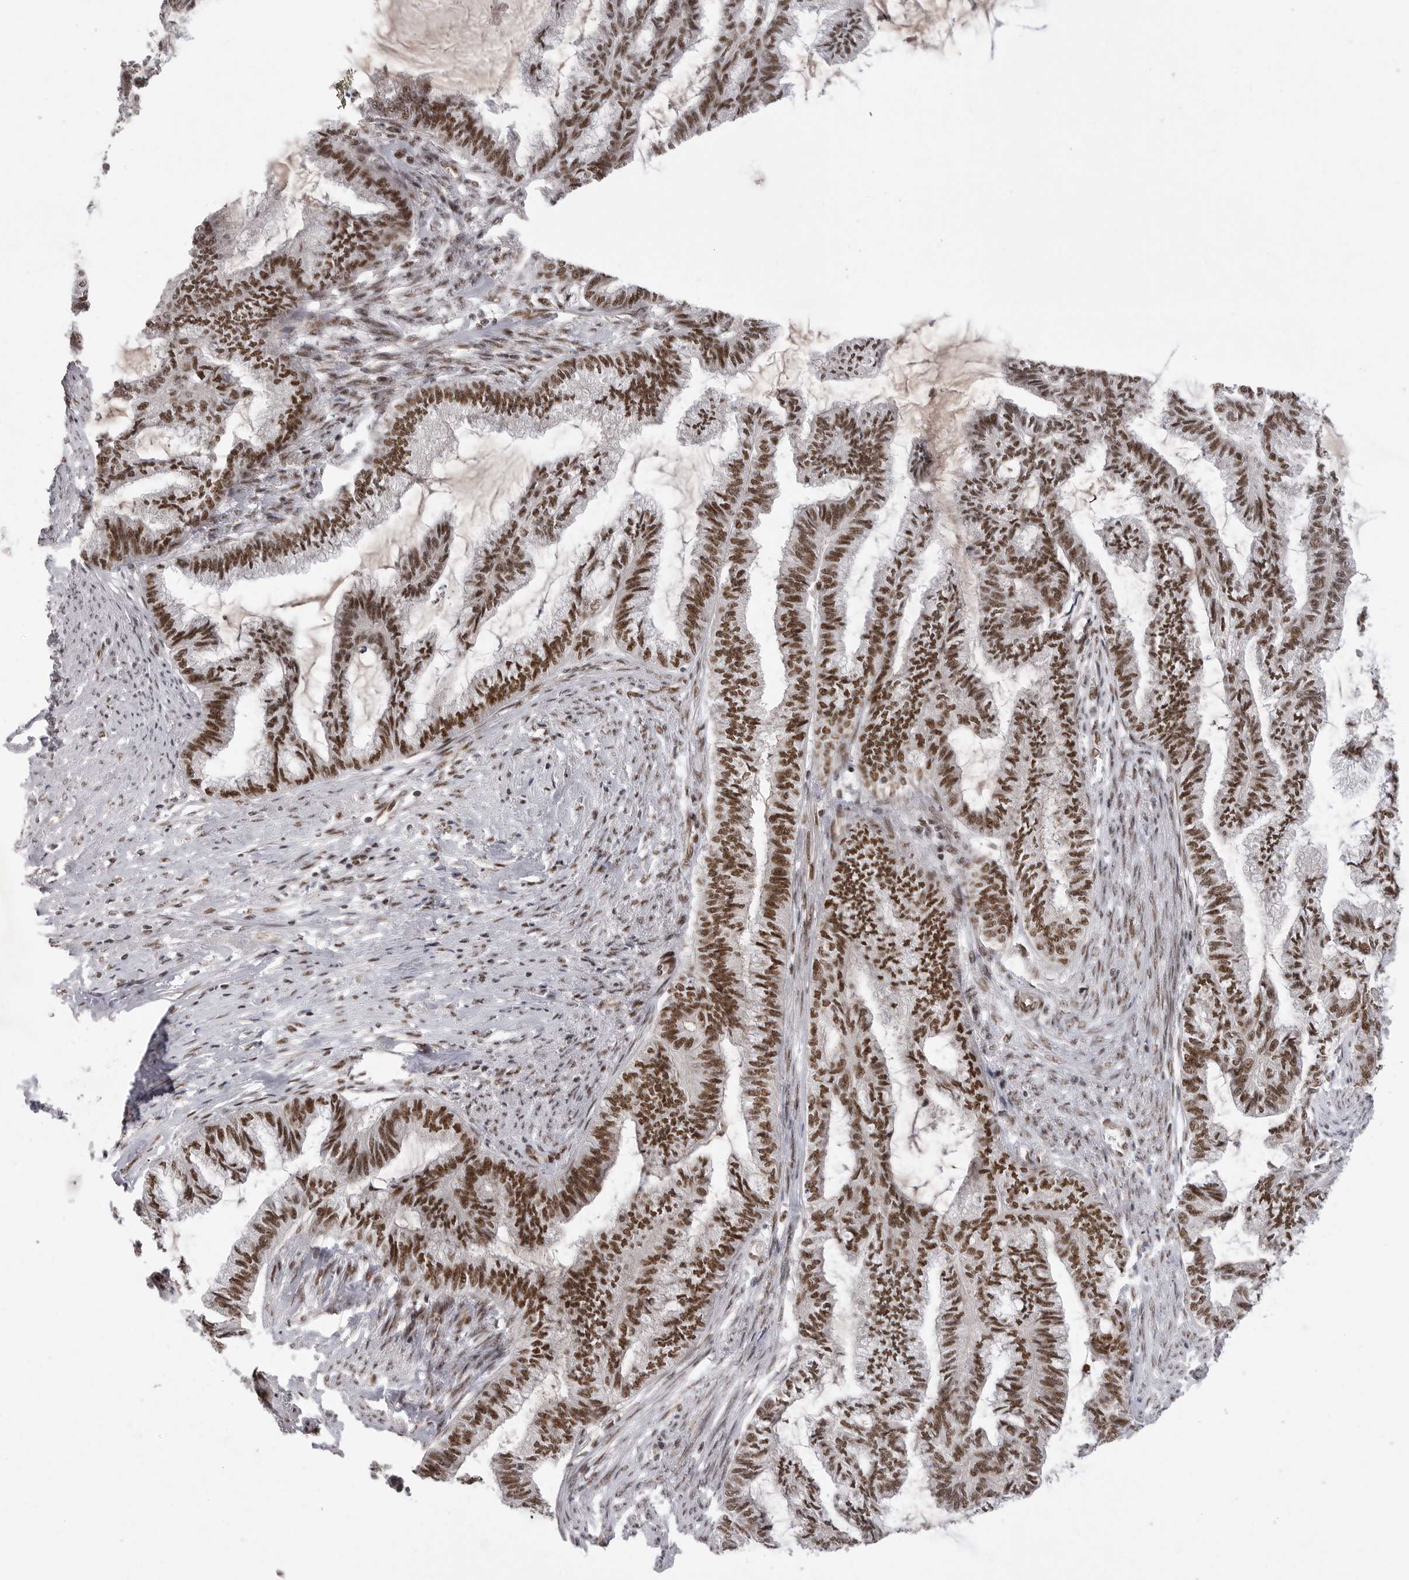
{"staining": {"intensity": "strong", "quantity": ">75%", "location": "nuclear"}, "tissue": "endometrial cancer", "cell_type": "Tumor cells", "image_type": "cancer", "snomed": [{"axis": "morphology", "description": "Adenocarcinoma, NOS"}, {"axis": "topography", "description": "Endometrium"}], "caption": "A brown stain shows strong nuclear expression of a protein in adenocarcinoma (endometrial) tumor cells. The protein of interest is stained brown, and the nuclei are stained in blue (DAB IHC with brightfield microscopy, high magnification).", "gene": "PPP1R8", "patient": {"sex": "female", "age": 86}}